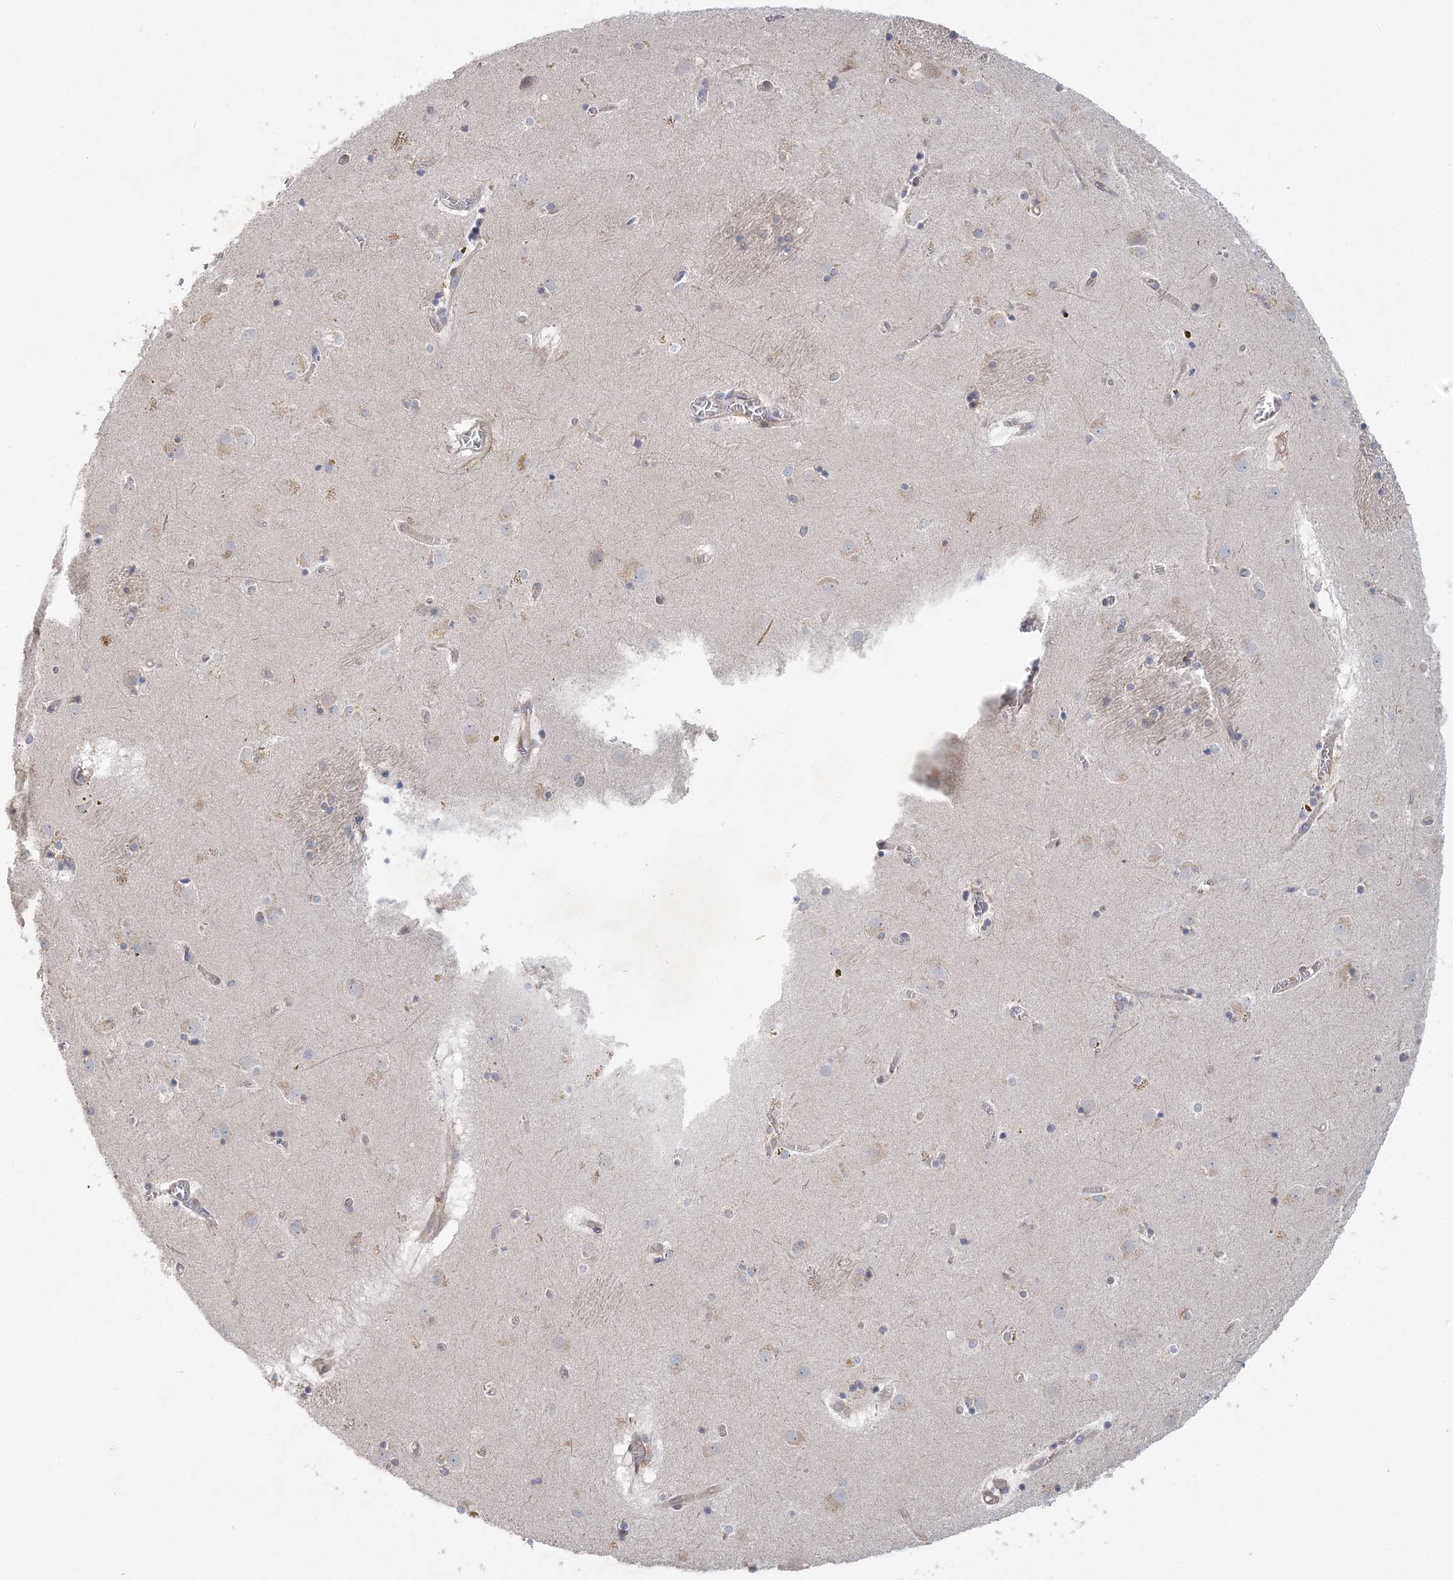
{"staining": {"intensity": "negative", "quantity": "none", "location": "none"}, "tissue": "caudate", "cell_type": "Glial cells", "image_type": "normal", "snomed": [{"axis": "morphology", "description": "Normal tissue, NOS"}, {"axis": "topography", "description": "Lateral ventricle wall"}], "caption": "DAB immunohistochemical staining of unremarkable caudate displays no significant expression in glial cells. (DAB (3,3'-diaminobenzidine) immunohistochemistry (IHC) visualized using brightfield microscopy, high magnification).", "gene": "MAP4K5", "patient": {"sex": "male", "age": 70}}